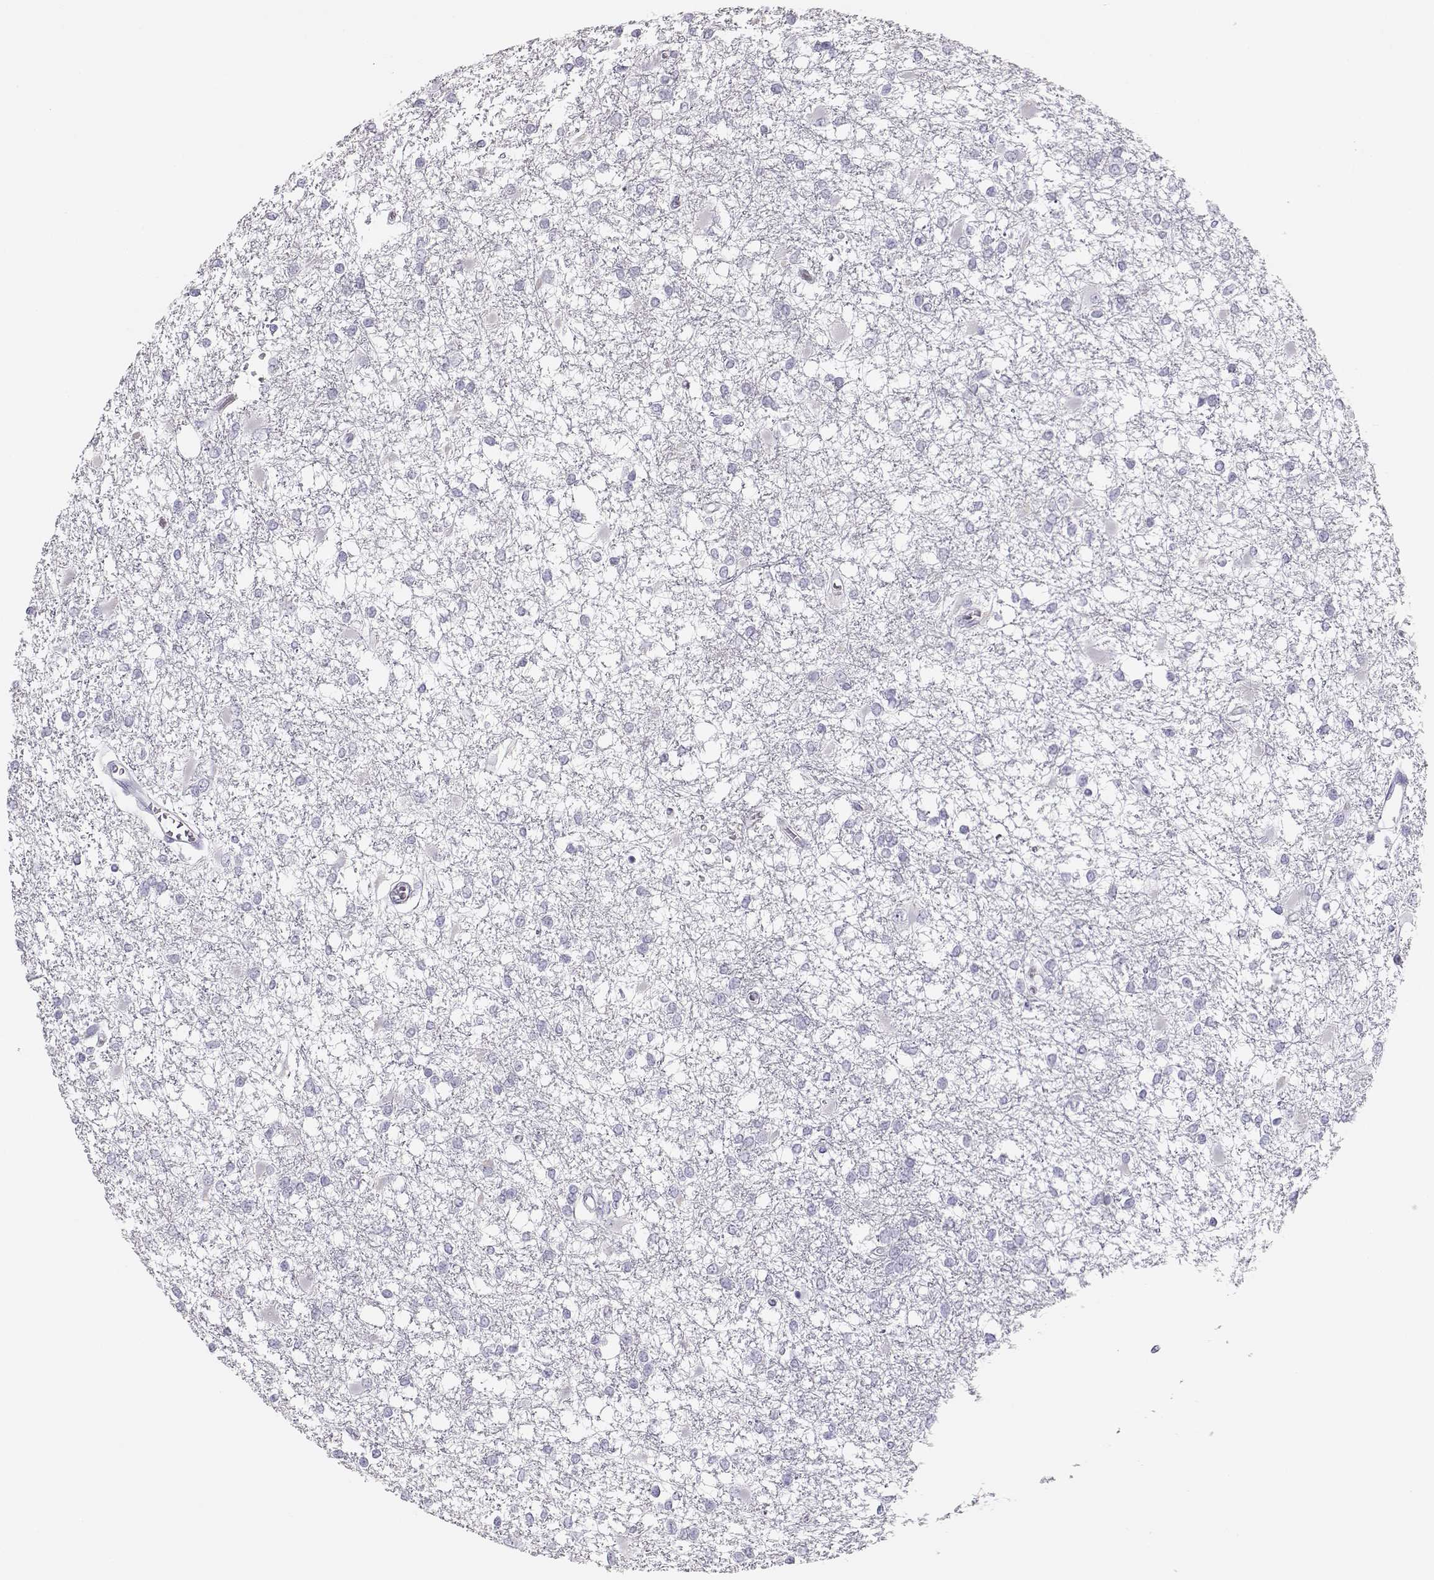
{"staining": {"intensity": "negative", "quantity": "none", "location": "none"}, "tissue": "glioma", "cell_type": "Tumor cells", "image_type": "cancer", "snomed": [{"axis": "morphology", "description": "Glioma, malignant, High grade"}, {"axis": "topography", "description": "Cerebral cortex"}], "caption": "Immunohistochemical staining of malignant high-grade glioma exhibits no significant expression in tumor cells.", "gene": "LEPR", "patient": {"sex": "male", "age": 79}}